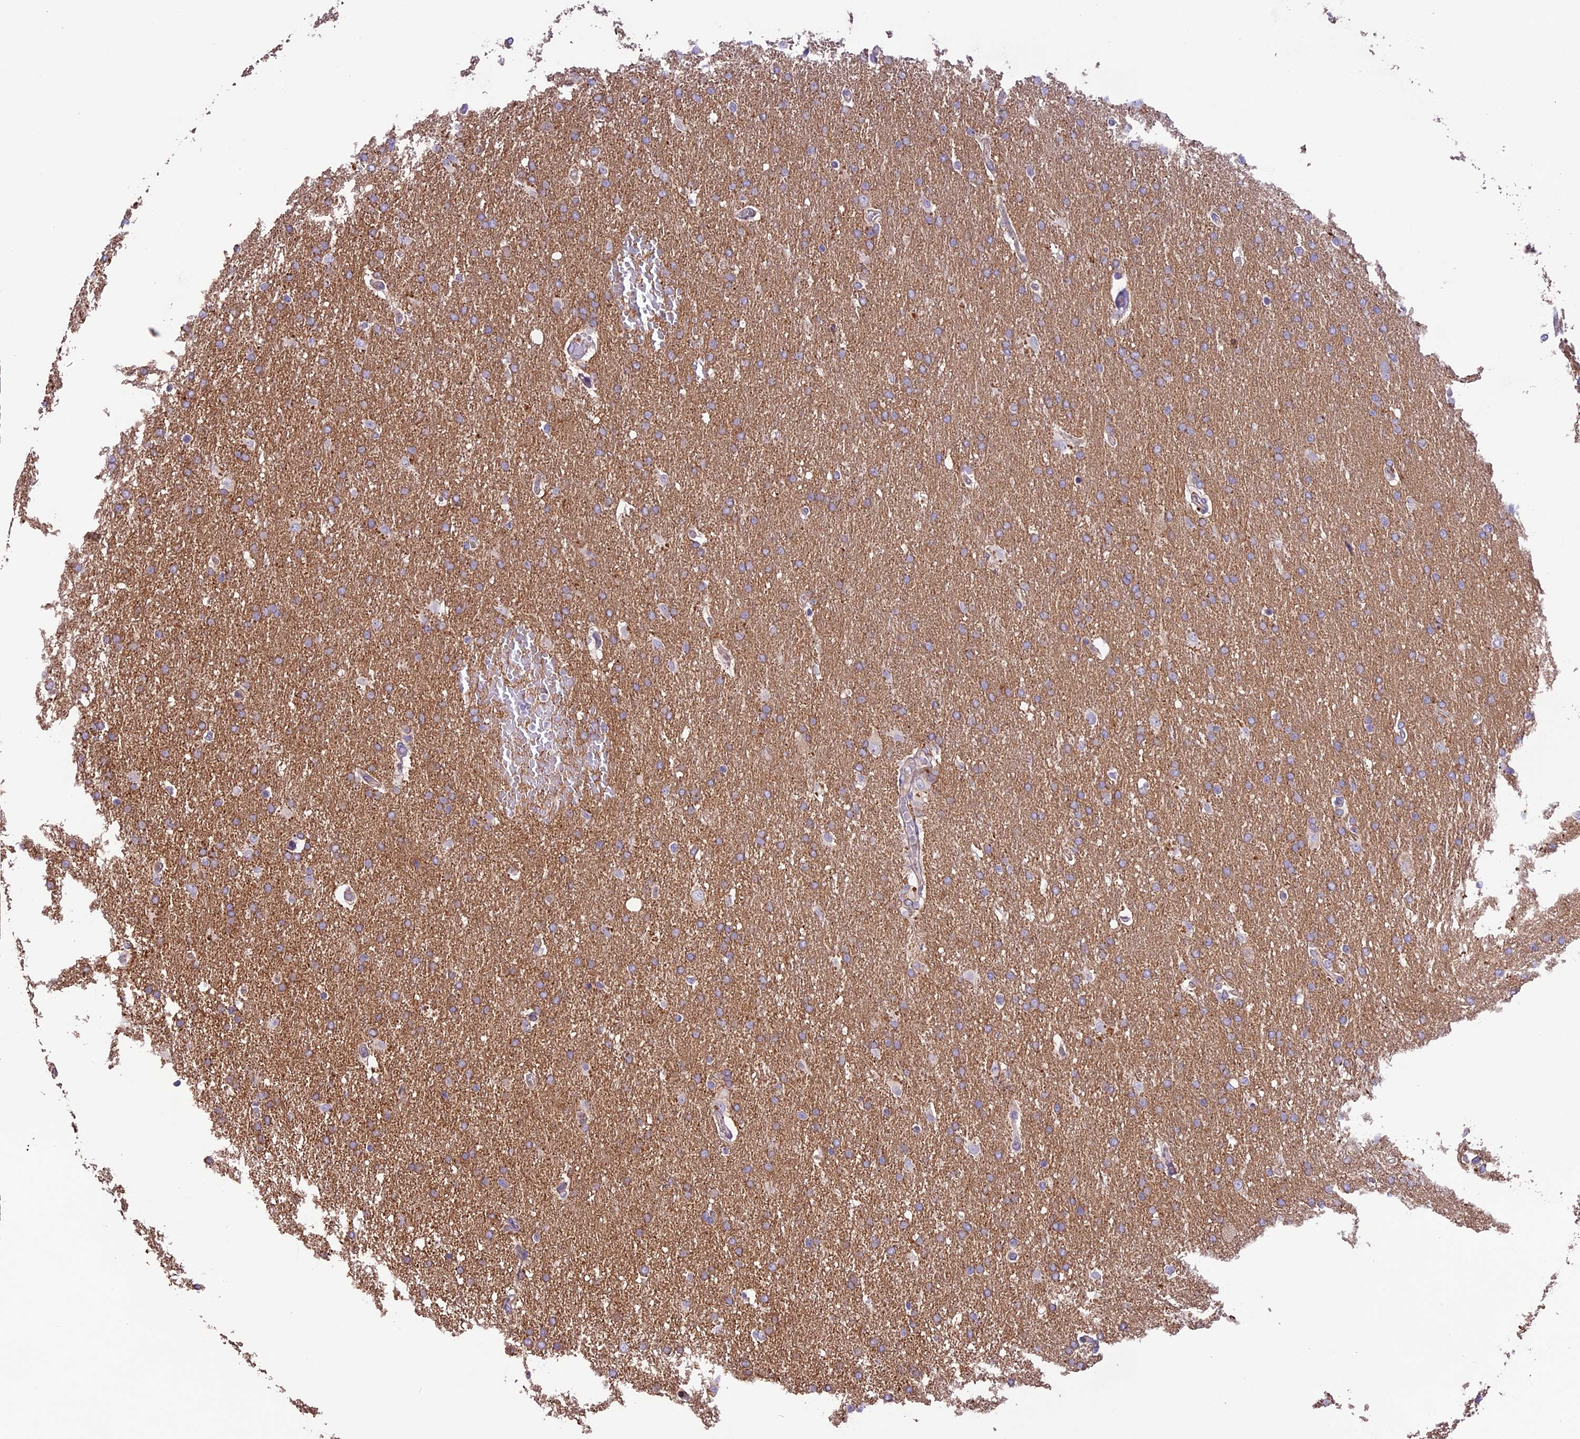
{"staining": {"intensity": "weak", "quantity": "25%-75%", "location": "cytoplasmic/membranous"}, "tissue": "glioma", "cell_type": "Tumor cells", "image_type": "cancer", "snomed": [{"axis": "morphology", "description": "Glioma, malignant, High grade"}, {"axis": "topography", "description": "Brain"}], "caption": "A brown stain labels weak cytoplasmic/membranous staining of a protein in glioma tumor cells.", "gene": "CD99L2", "patient": {"sex": "male", "age": 72}}